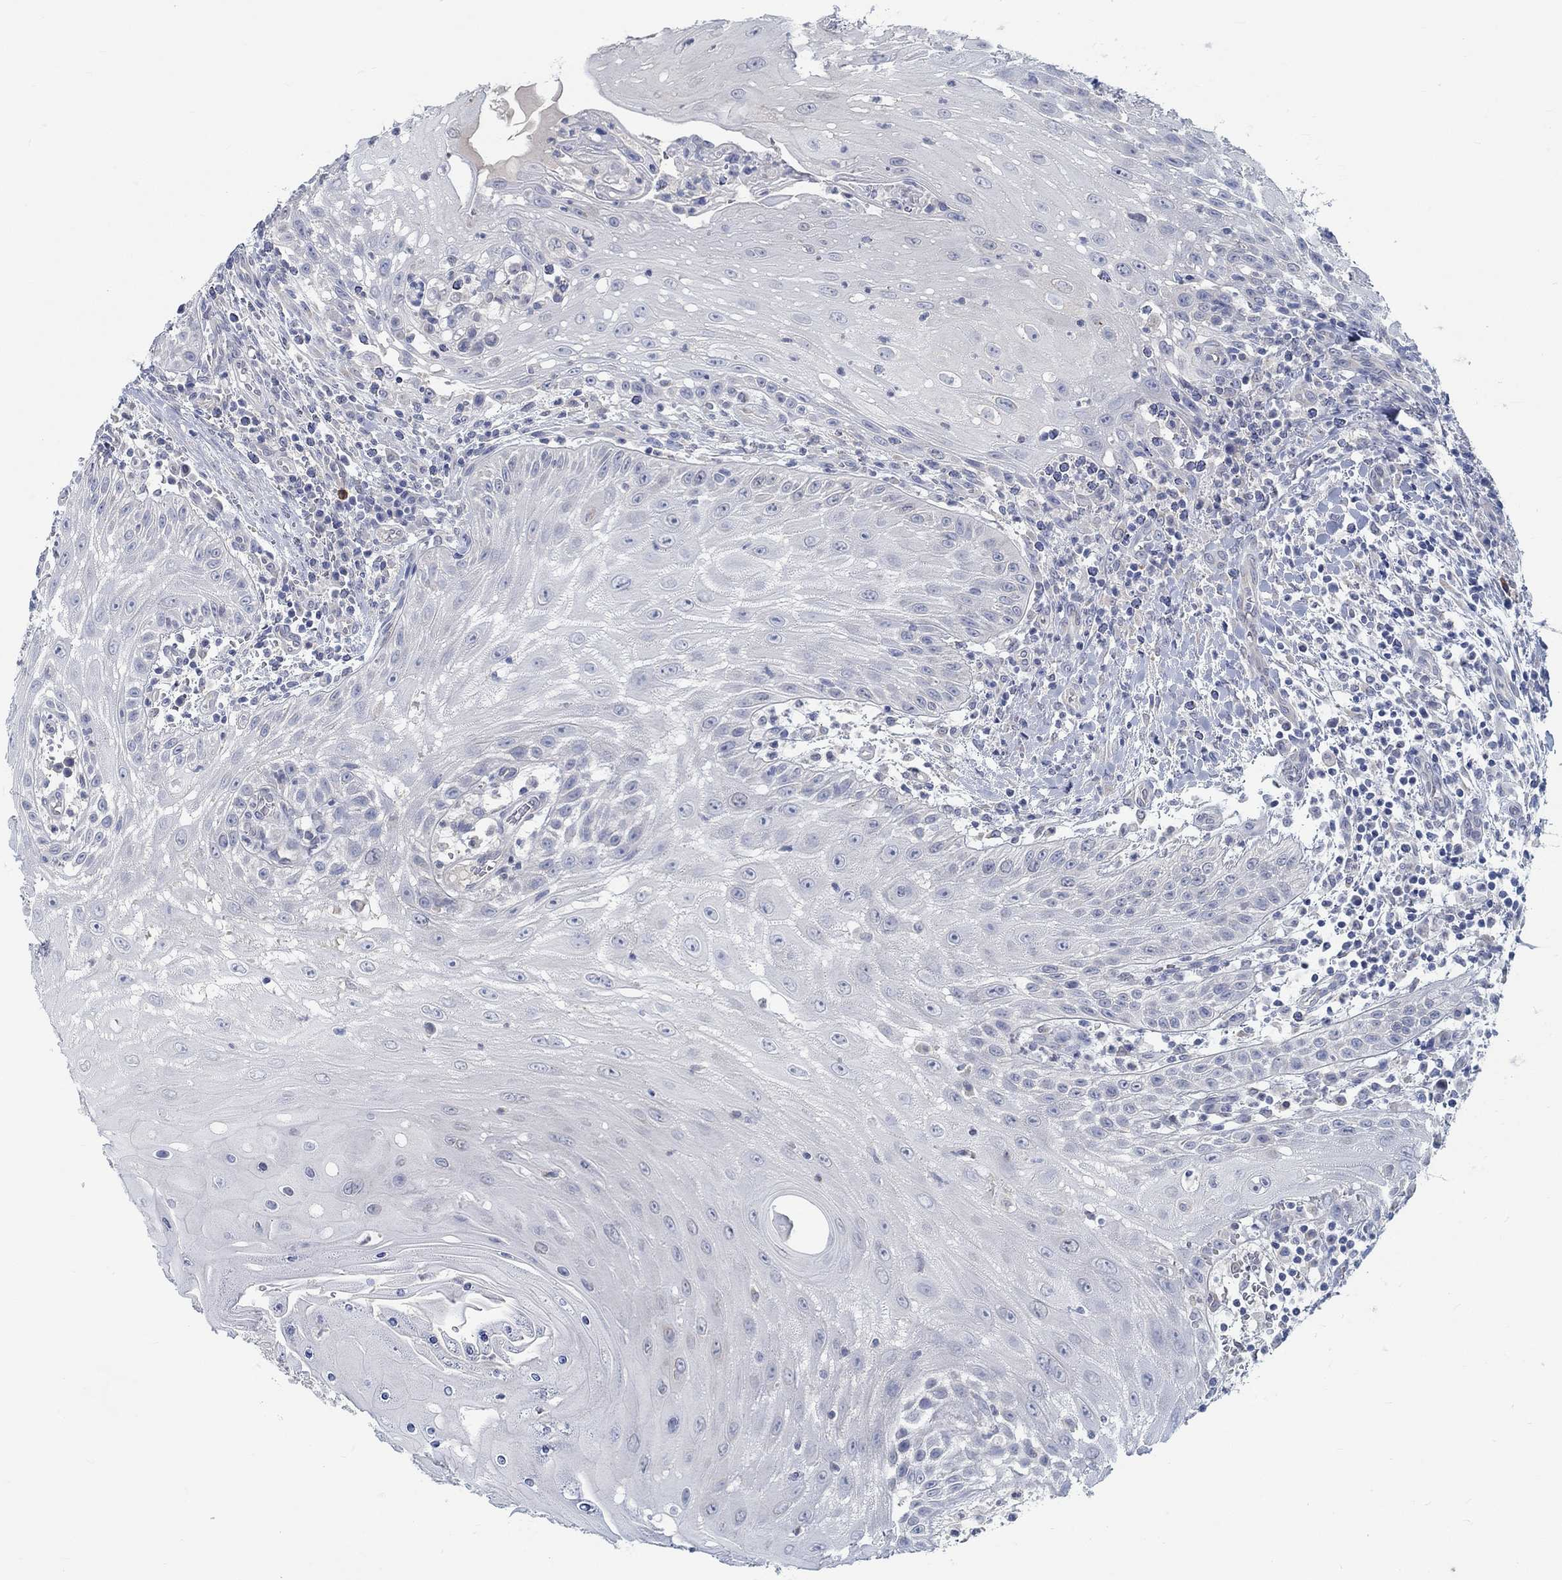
{"staining": {"intensity": "negative", "quantity": "none", "location": "none"}, "tissue": "head and neck cancer", "cell_type": "Tumor cells", "image_type": "cancer", "snomed": [{"axis": "morphology", "description": "Squamous cell carcinoma, NOS"}, {"axis": "topography", "description": "Oral tissue"}, {"axis": "topography", "description": "Head-Neck"}], "caption": "A high-resolution histopathology image shows immunohistochemistry staining of head and neck cancer (squamous cell carcinoma), which displays no significant expression in tumor cells.", "gene": "TEKT4", "patient": {"sex": "male", "age": 58}}